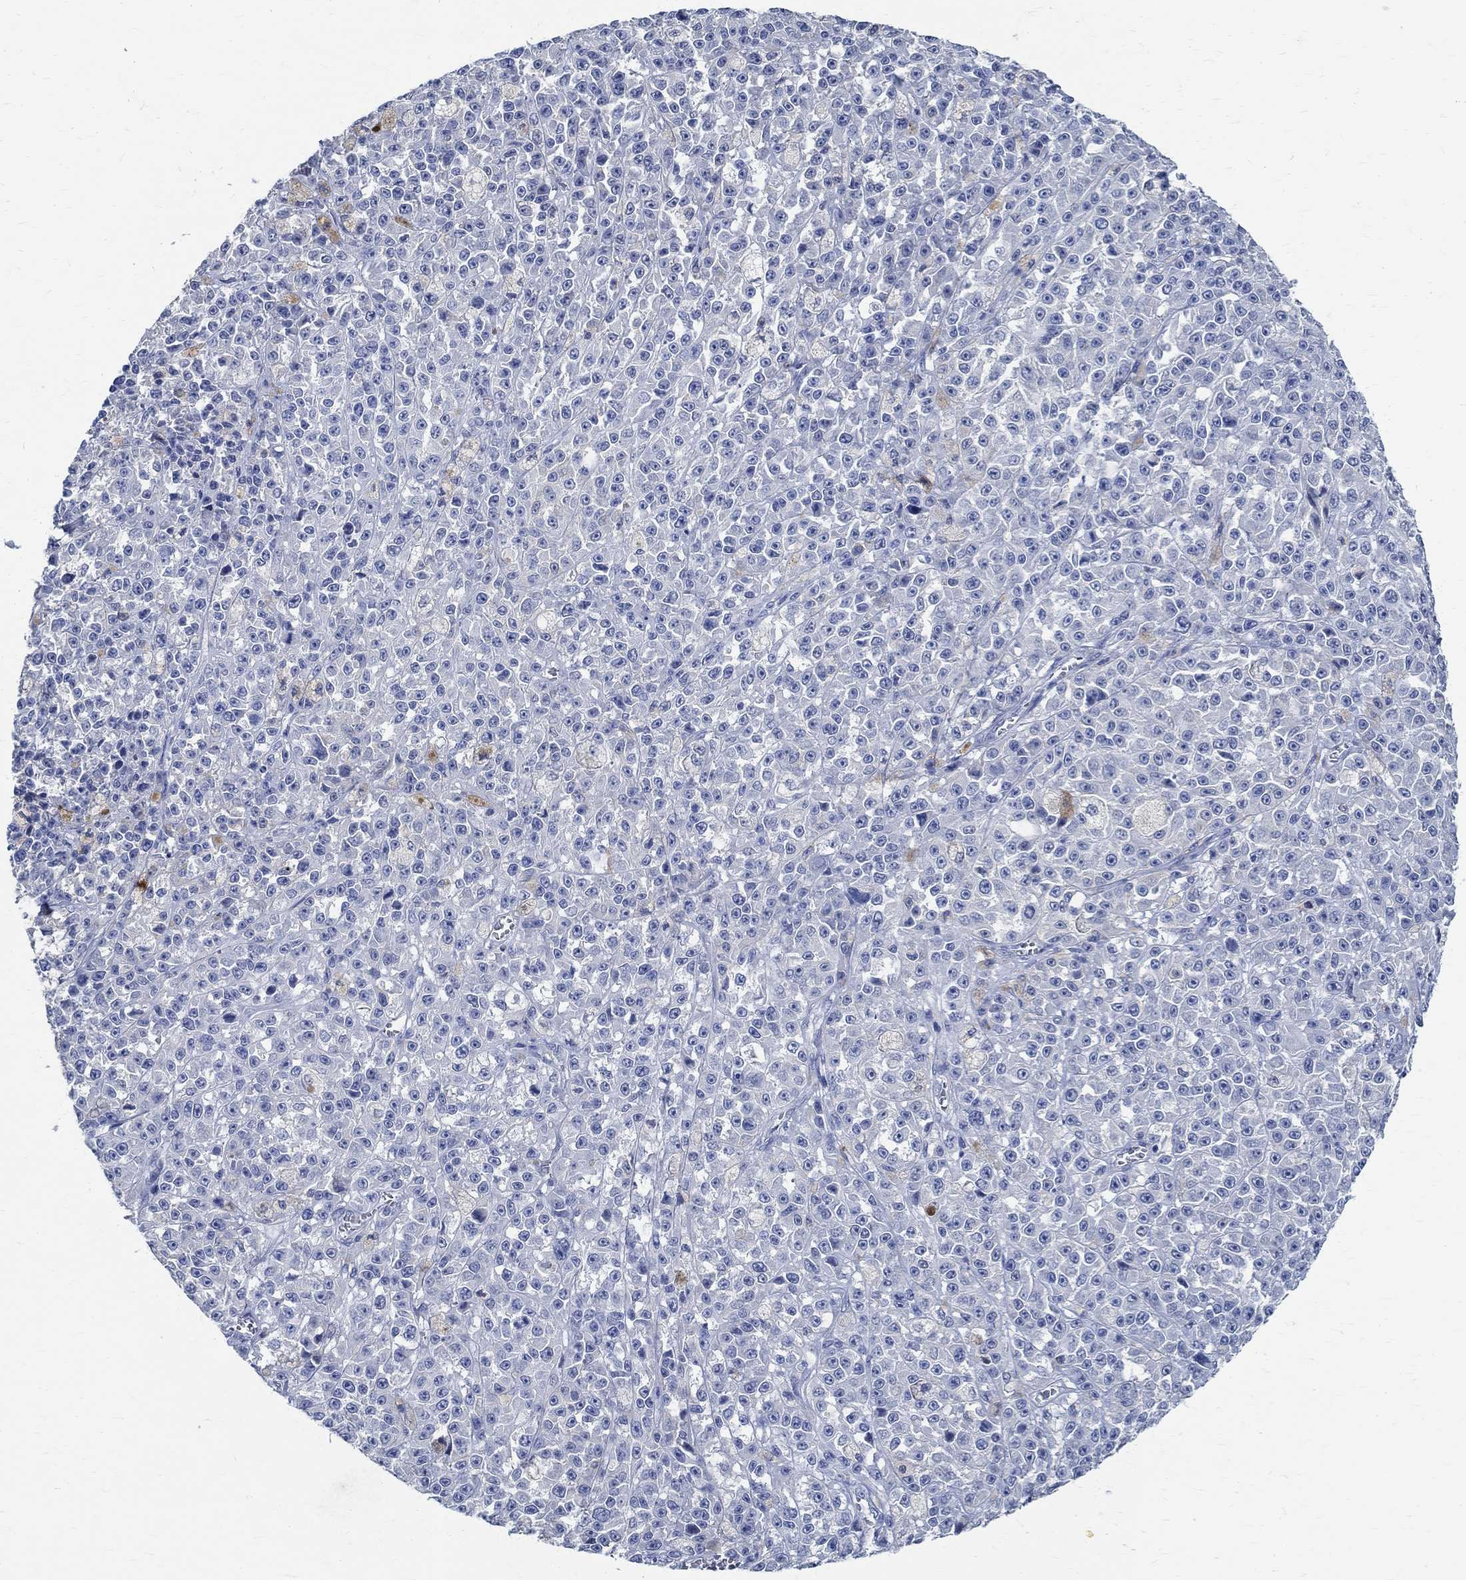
{"staining": {"intensity": "negative", "quantity": "none", "location": "none"}, "tissue": "melanoma", "cell_type": "Tumor cells", "image_type": "cancer", "snomed": [{"axis": "morphology", "description": "Malignant melanoma, NOS"}, {"axis": "topography", "description": "Skin"}], "caption": "Tumor cells are negative for protein expression in human melanoma.", "gene": "PRX", "patient": {"sex": "female", "age": 58}}